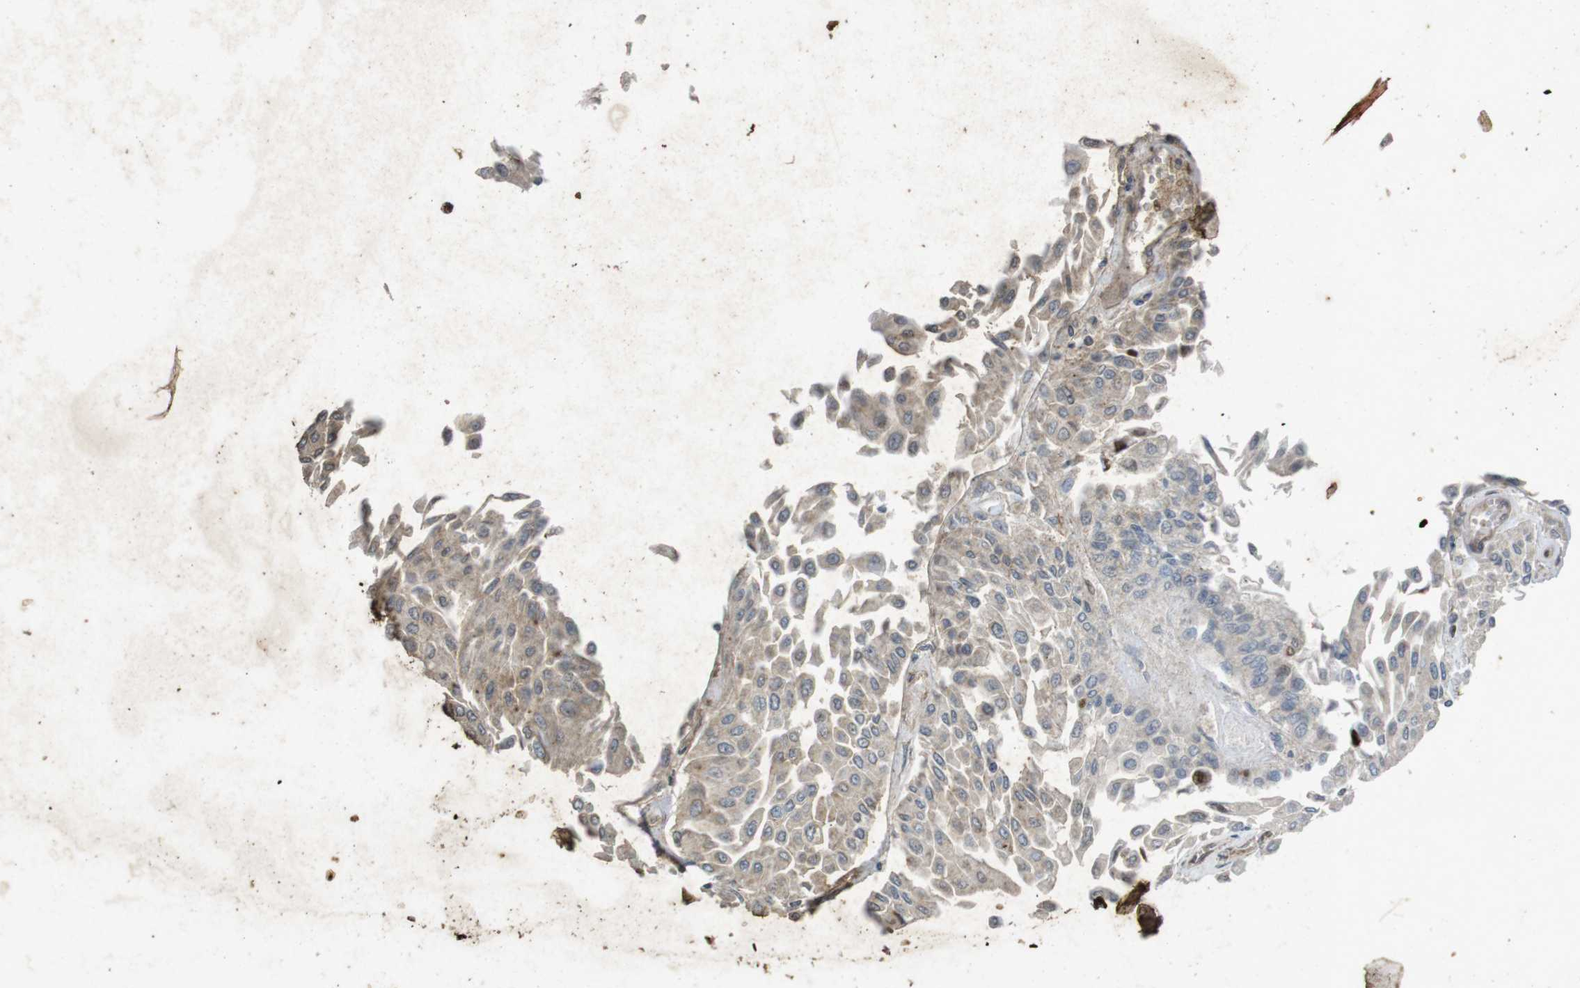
{"staining": {"intensity": "weak", "quantity": ">75%", "location": "cytoplasmic/membranous"}, "tissue": "urothelial cancer", "cell_type": "Tumor cells", "image_type": "cancer", "snomed": [{"axis": "morphology", "description": "Urothelial carcinoma, Low grade"}, {"axis": "topography", "description": "Urinary bladder"}], "caption": "This is a micrograph of immunohistochemistry (IHC) staining of urothelial cancer, which shows weak positivity in the cytoplasmic/membranous of tumor cells.", "gene": "FLCN", "patient": {"sex": "male", "age": 67}}